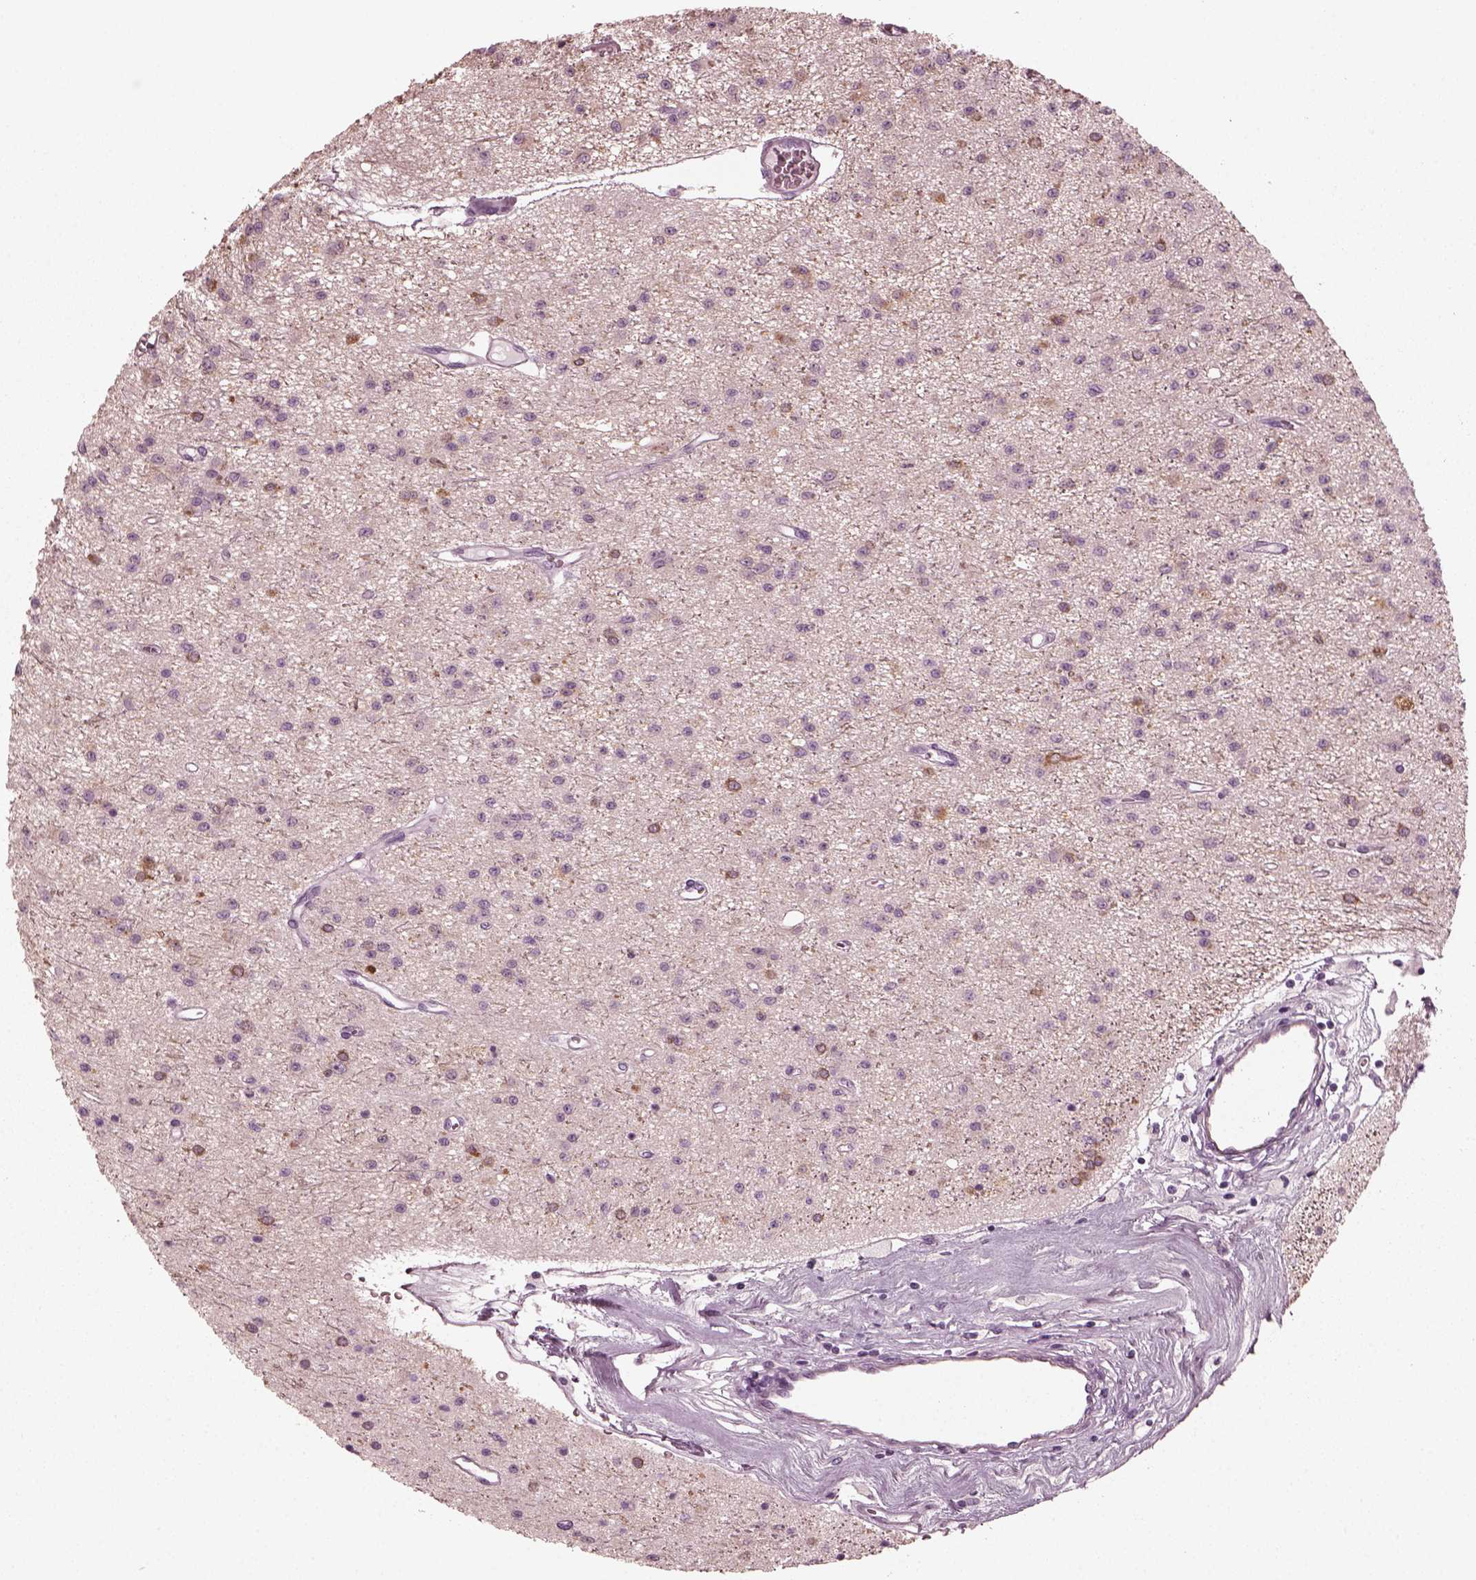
{"staining": {"intensity": "moderate", "quantity": "<25%", "location": "cytoplasmic/membranous"}, "tissue": "glioma", "cell_type": "Tumor cells", "image_type": "cancer", "snomed": [{"axis": "morphology", "description": "Glioma, malignant, Low grade"}, {"axis": "topography", "description": "Brain"}], "caption": "A high-resolution photomicrograph shows immunohistochemistry staining of glioma, which shows moderate cytoplasmic/membranous staining in approximately <25% of tumor cells.", "gene": "GRM6", "patient": {"sex": "female", "age": 45}}